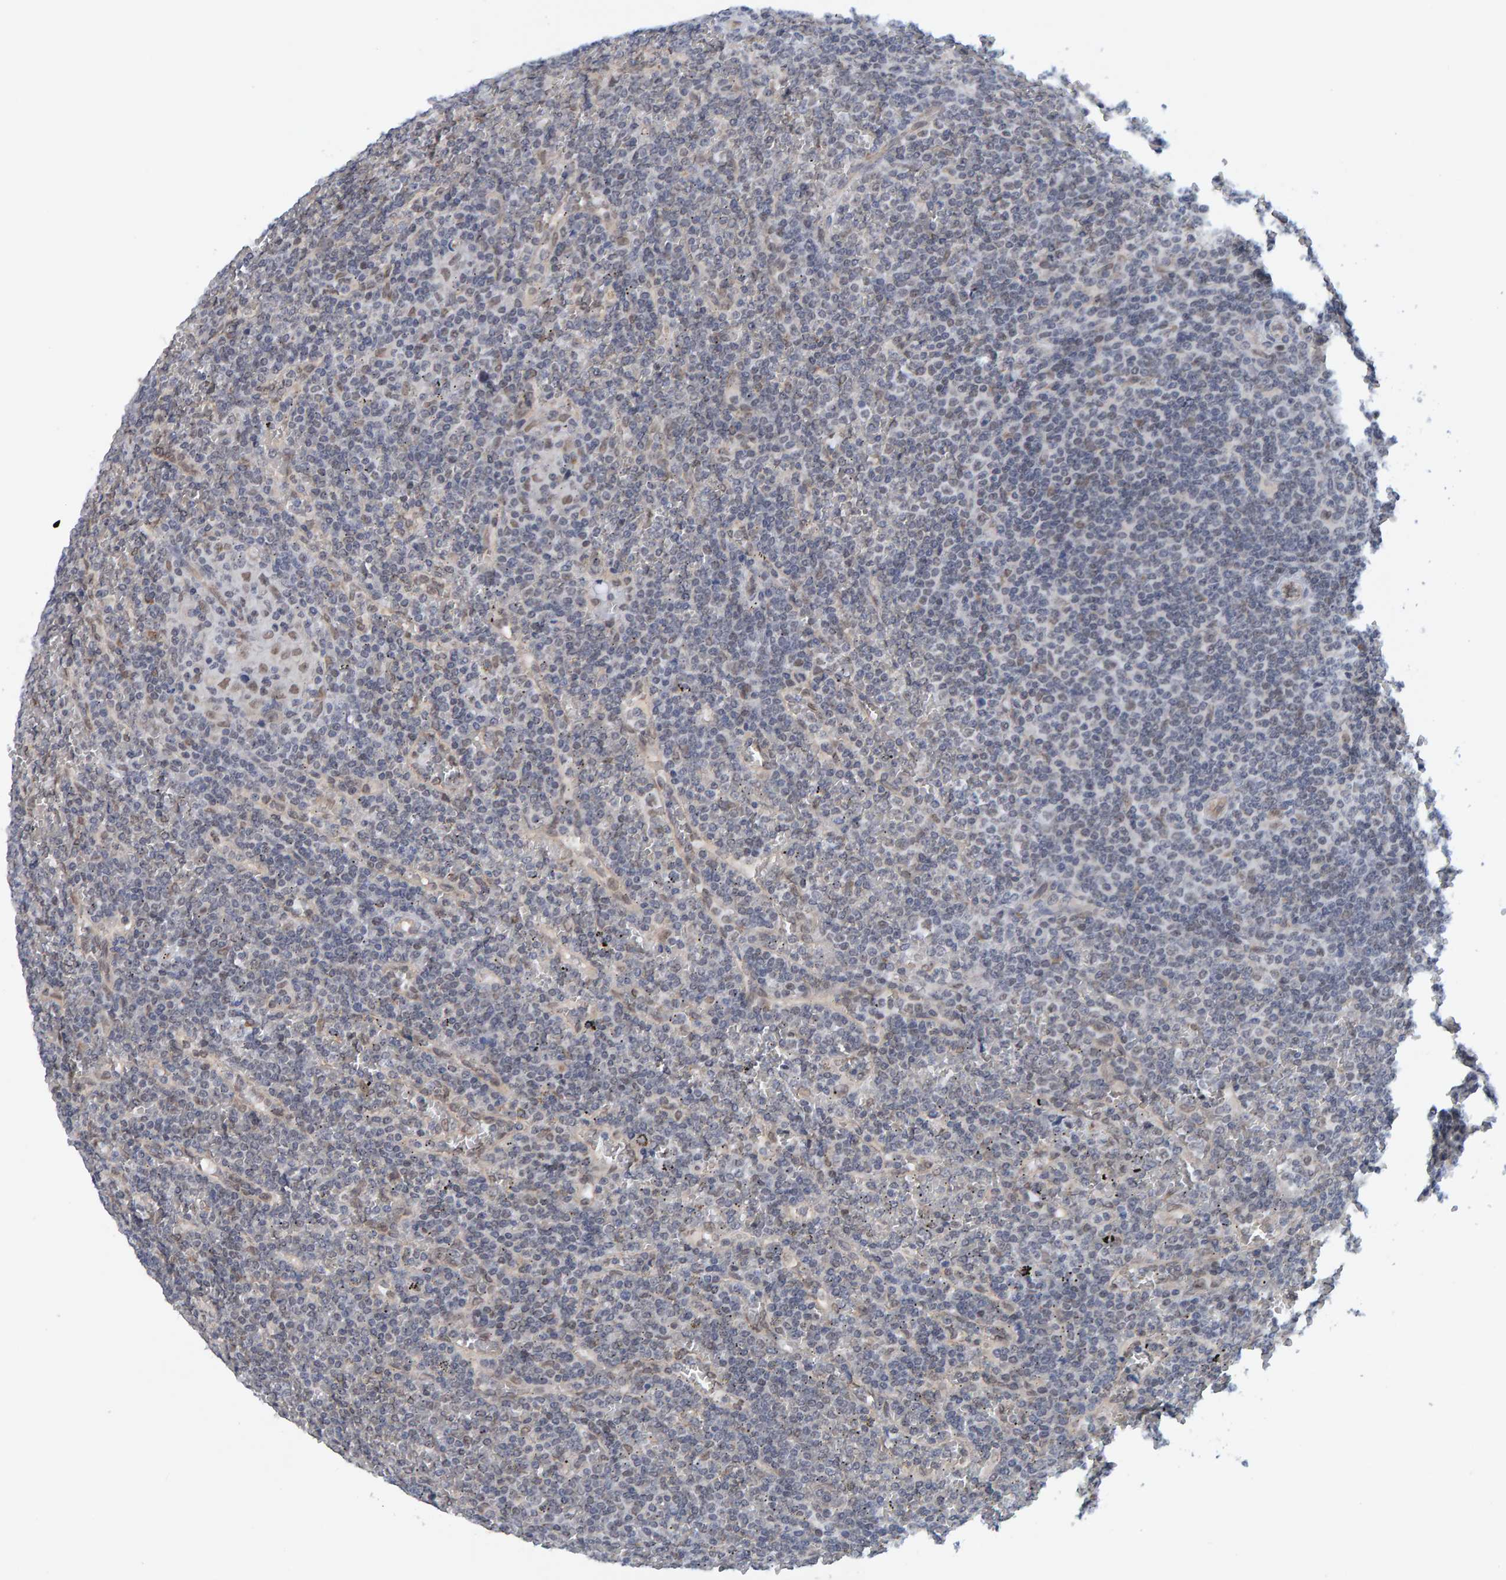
{"staining": {"intensity": "negative", "quantity": "none", "location": "none"}, "tissue": "lymphoma", "cell_type": "Tumor cells", "image_type": "cancer", "snomed": [{"axis": "morphology", "description": "Malignant lymphoma, non-Hodgkin's type, Low grade"}, {"axis": "topography", "description": "Spleen"}], "caption": "DAB (3,3'-diaminobenzidine) immunohistochemical staining of malignant lymphoma, non-Hodgkin's type (low-grade) displays no significant expression in tumor cells.", "gene": "SCRN2", "patient": {"sex": "female", "age": 19}}